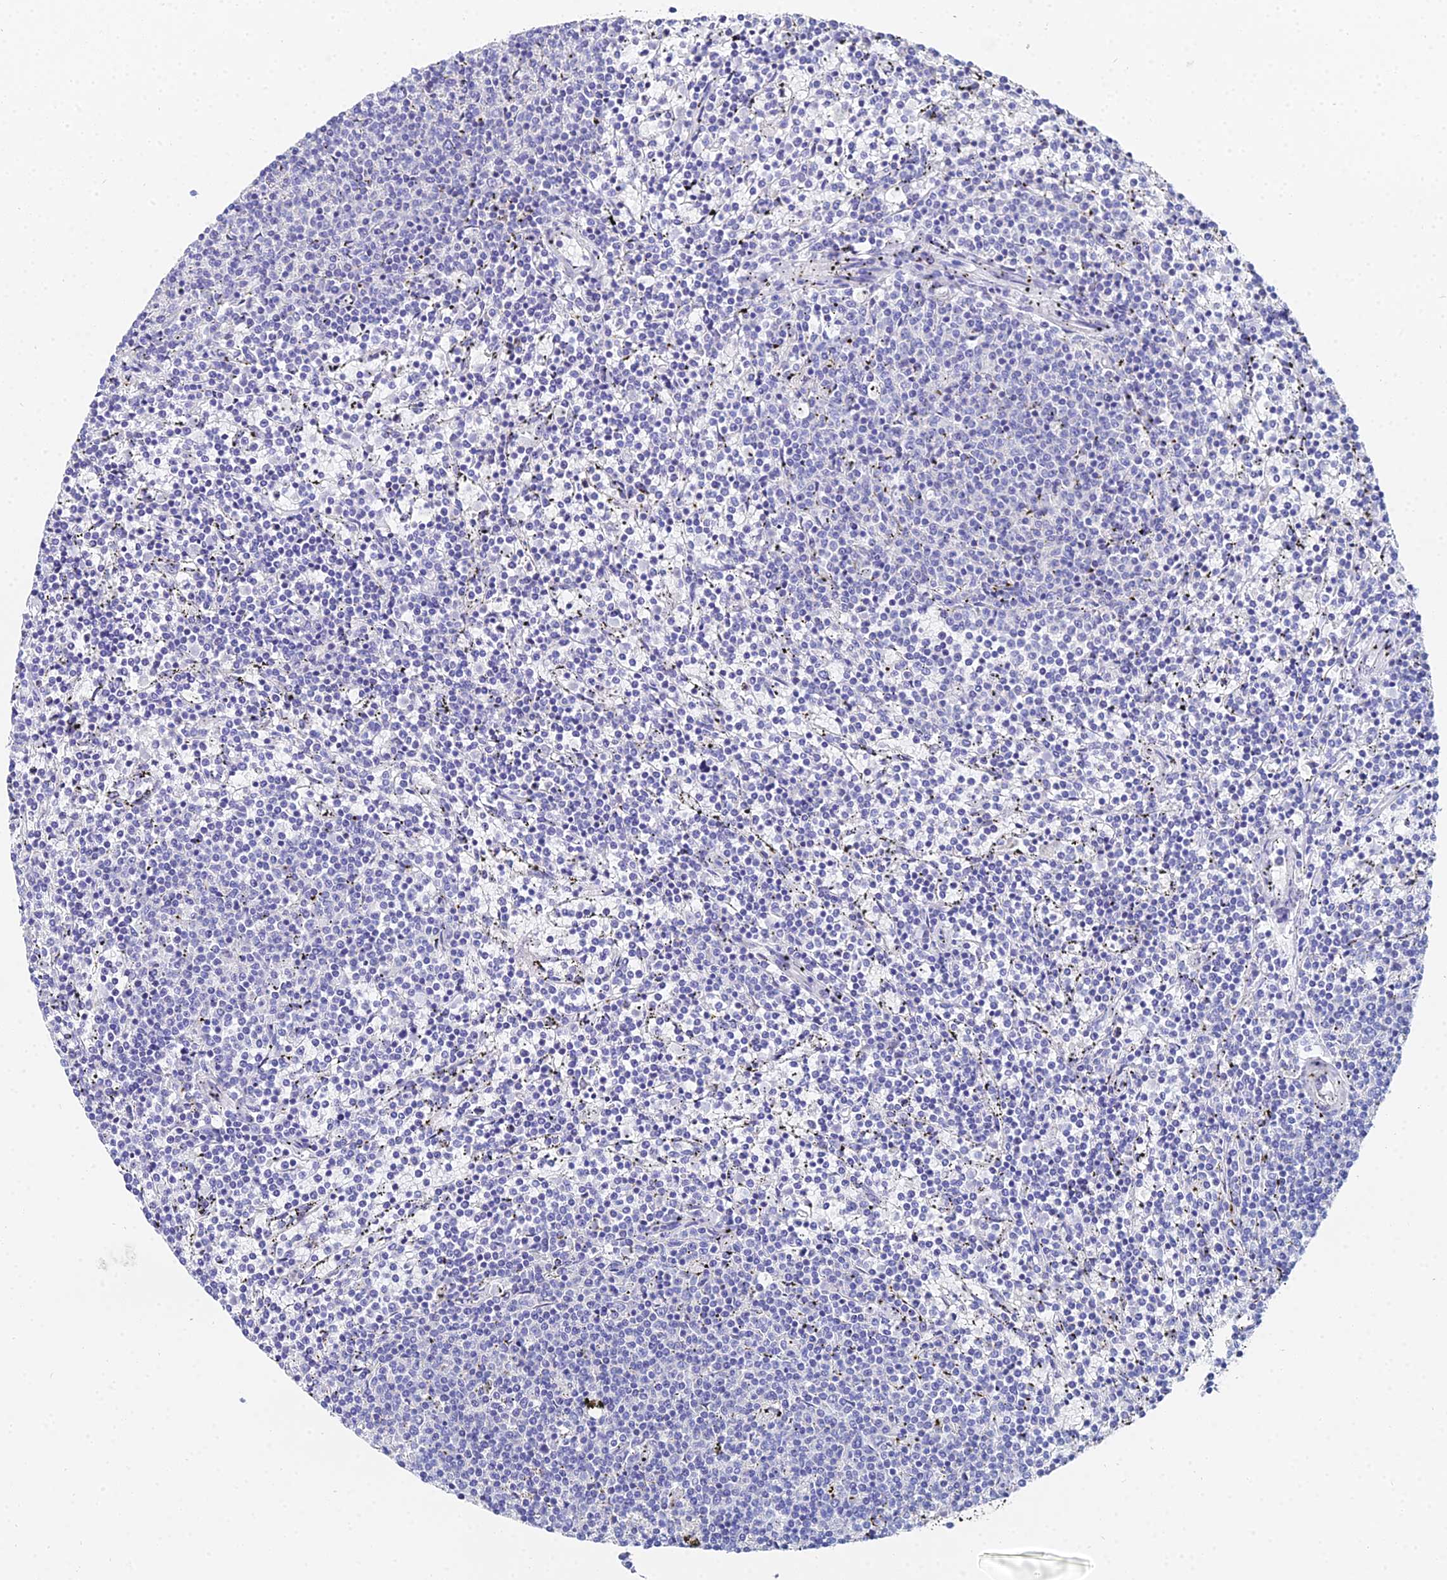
{"staining": {"intensity": "negative", "quantity": "none", "location": "none"}, "tissue": "lymphoma", "cell_type": "Tumor cells", "image_type": "cancer", "snomed": [{"axis": "morphology", "description": "Malignant lymphoma, non-Hodgkin's type, Low grade"}, {"axis": "topography", "description": "Spleen"}], "caption": "DAB (3,3'-diaminobenzidine) immunohistochemical staining of low-grade malignant lymphoma, non-Hodgkin's type demonstrates no significant staining in tumor cells.", "gene": "OCM", "patient": {"sex": "female", "age": 50}}